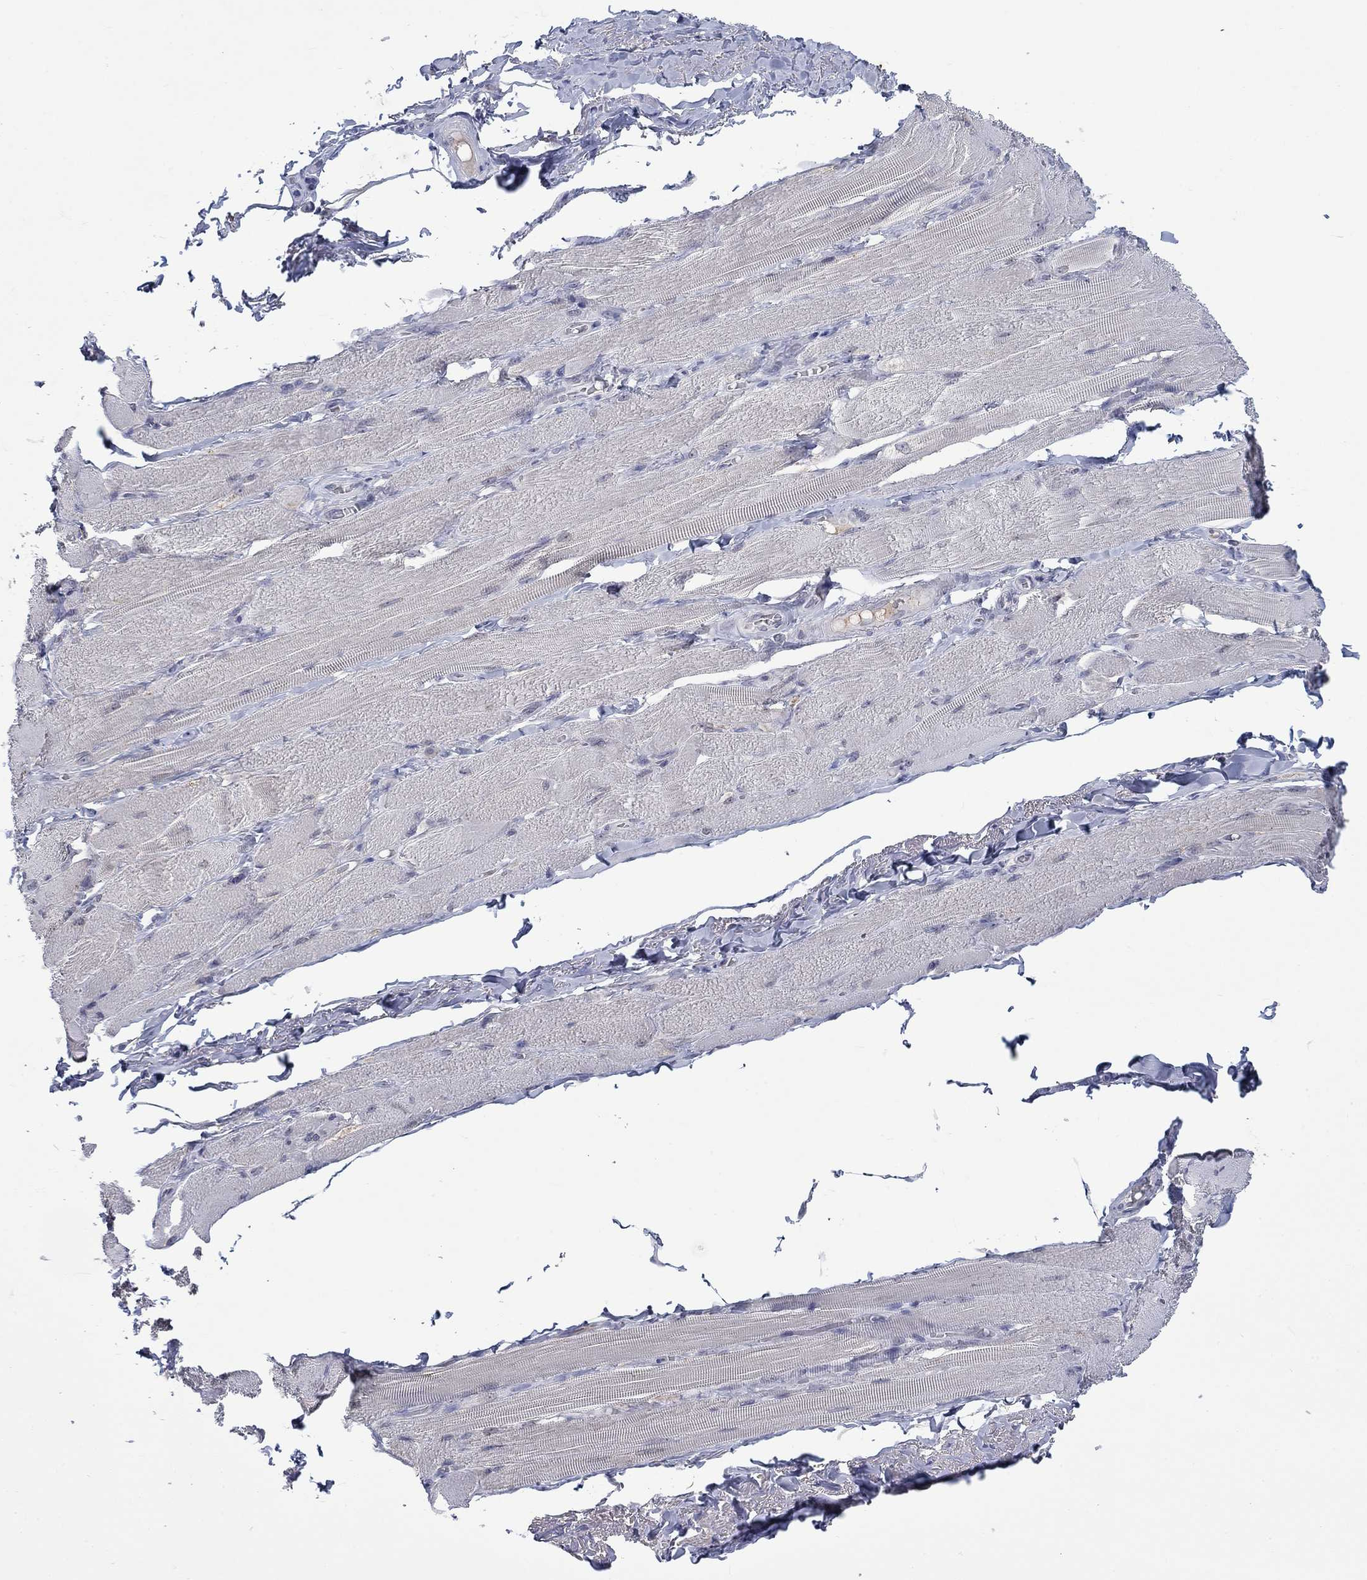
{"staining": {"intensity": "negative", "quantity": "none", "location": "none"}, "tissue": "skeletal muscle", "cell_type": "Myocytes", "image_type": "normal", "snomed": [{"axis": "morphology", "description": "Normal tissue, NOS"}, {"axis": "topography", "description": "Skeletal muscle"}, {"axis": "topography", "description": "Anal"}, {"axis": "topography", "description": "Peripheral nerve tissue"}], "caption": "Myocytes show no significant staining in benign skeletal muscle.", "gene": "NSMF", "patient": {"sex": "male", "age": 53}}